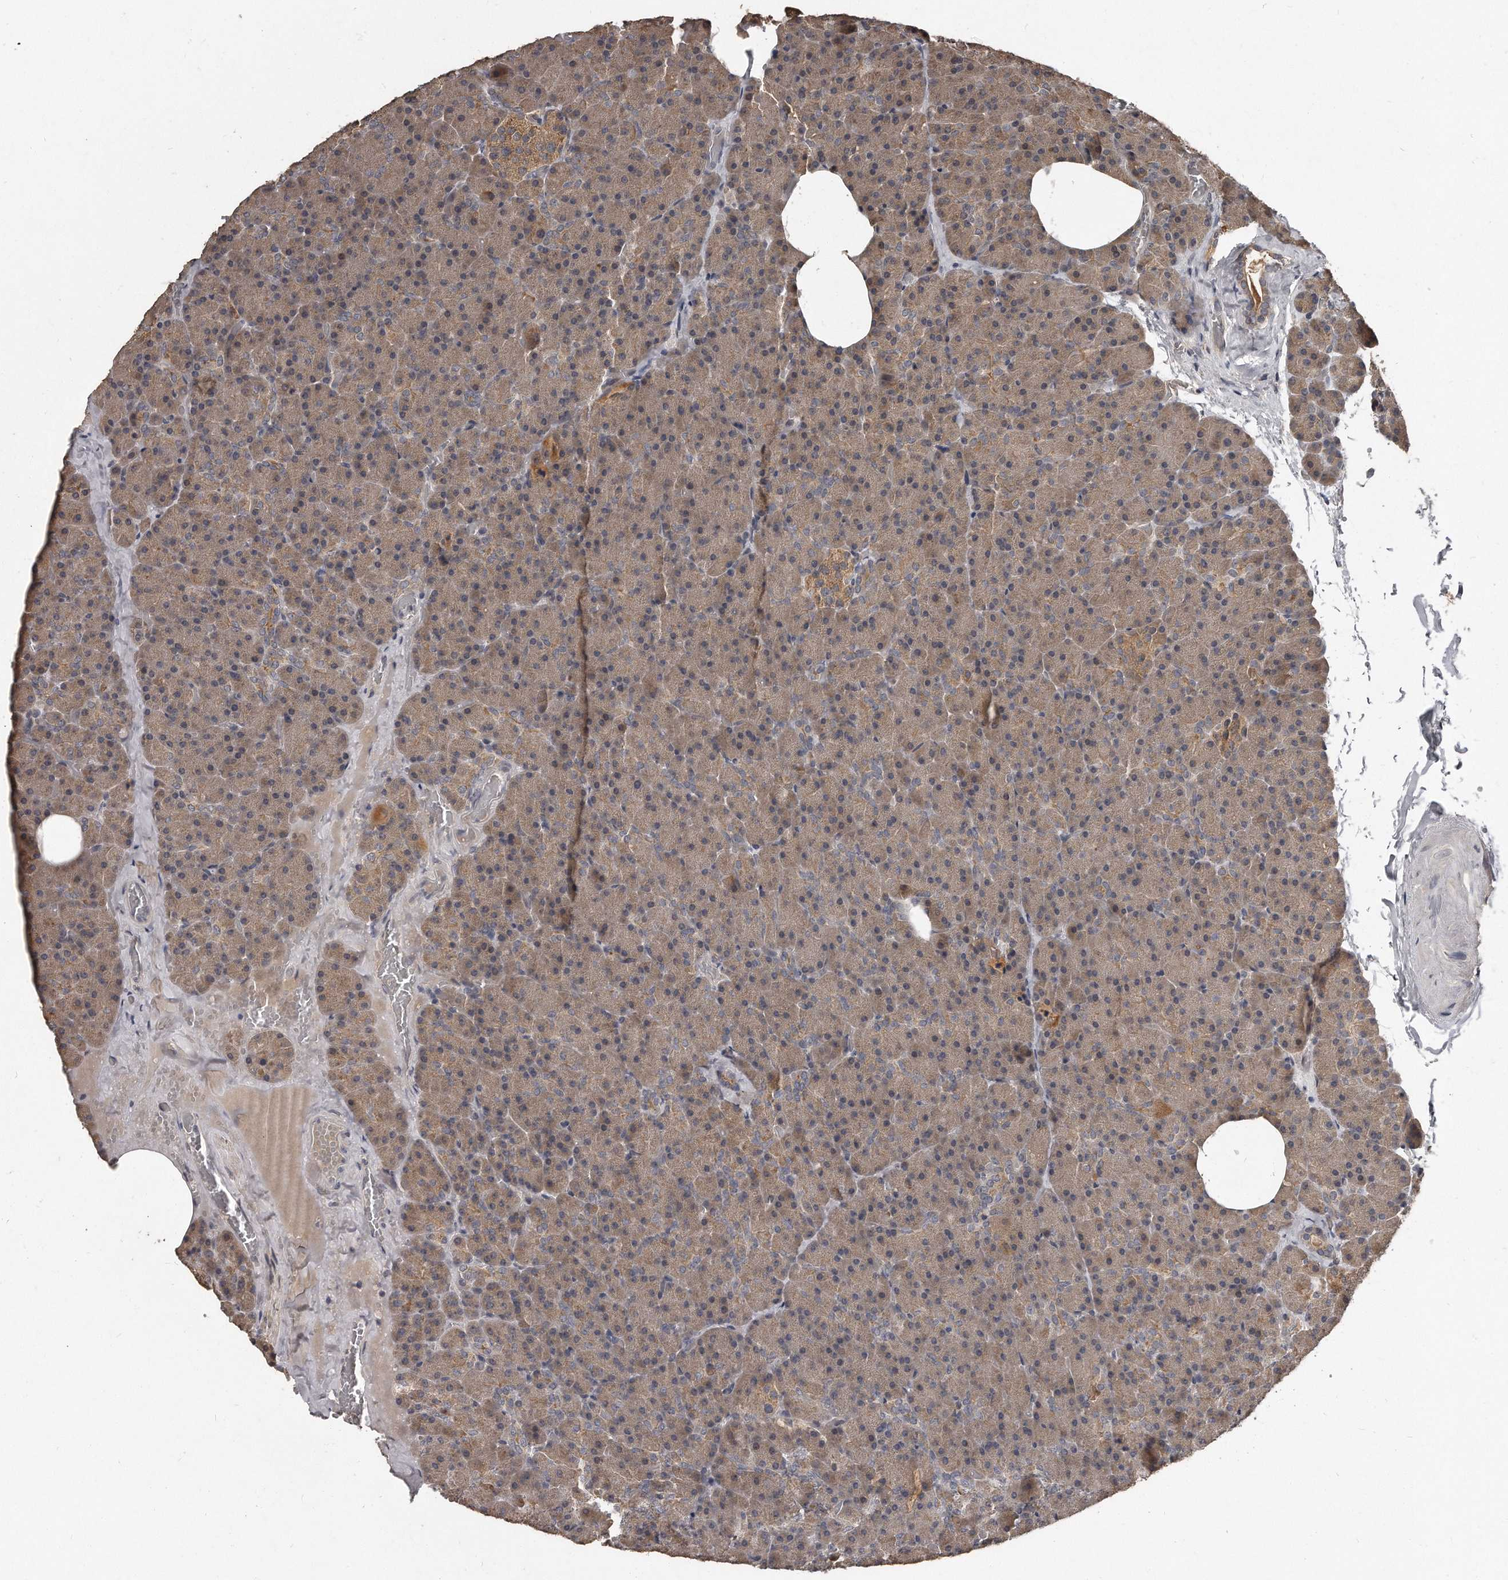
{"staining": {"intensity": "weak", "quantity": "25%-75%", "location": "cytoplasmic/membranous"}, "tissue": "pancreas", "cell_type": "Exocrine glandular cells", "image_type": "normal", "snomed": [{"axis": "morphology", "description": "Normal tissue, NOS"}, {"axis": "morphology", "description": "Carcinoid, malignant, NOS"}, {"axis": "topography", "description": "Pancreas"}], "caption": "This micrograph shows immunohistochemistry staining of benign human pancreas, with low weak cytoplasmic/membranous staining in approximately 25%-75% of exocrine glandular cells.", "gene": "GRB10", "patient": {"sex": "female", "age": 35}}